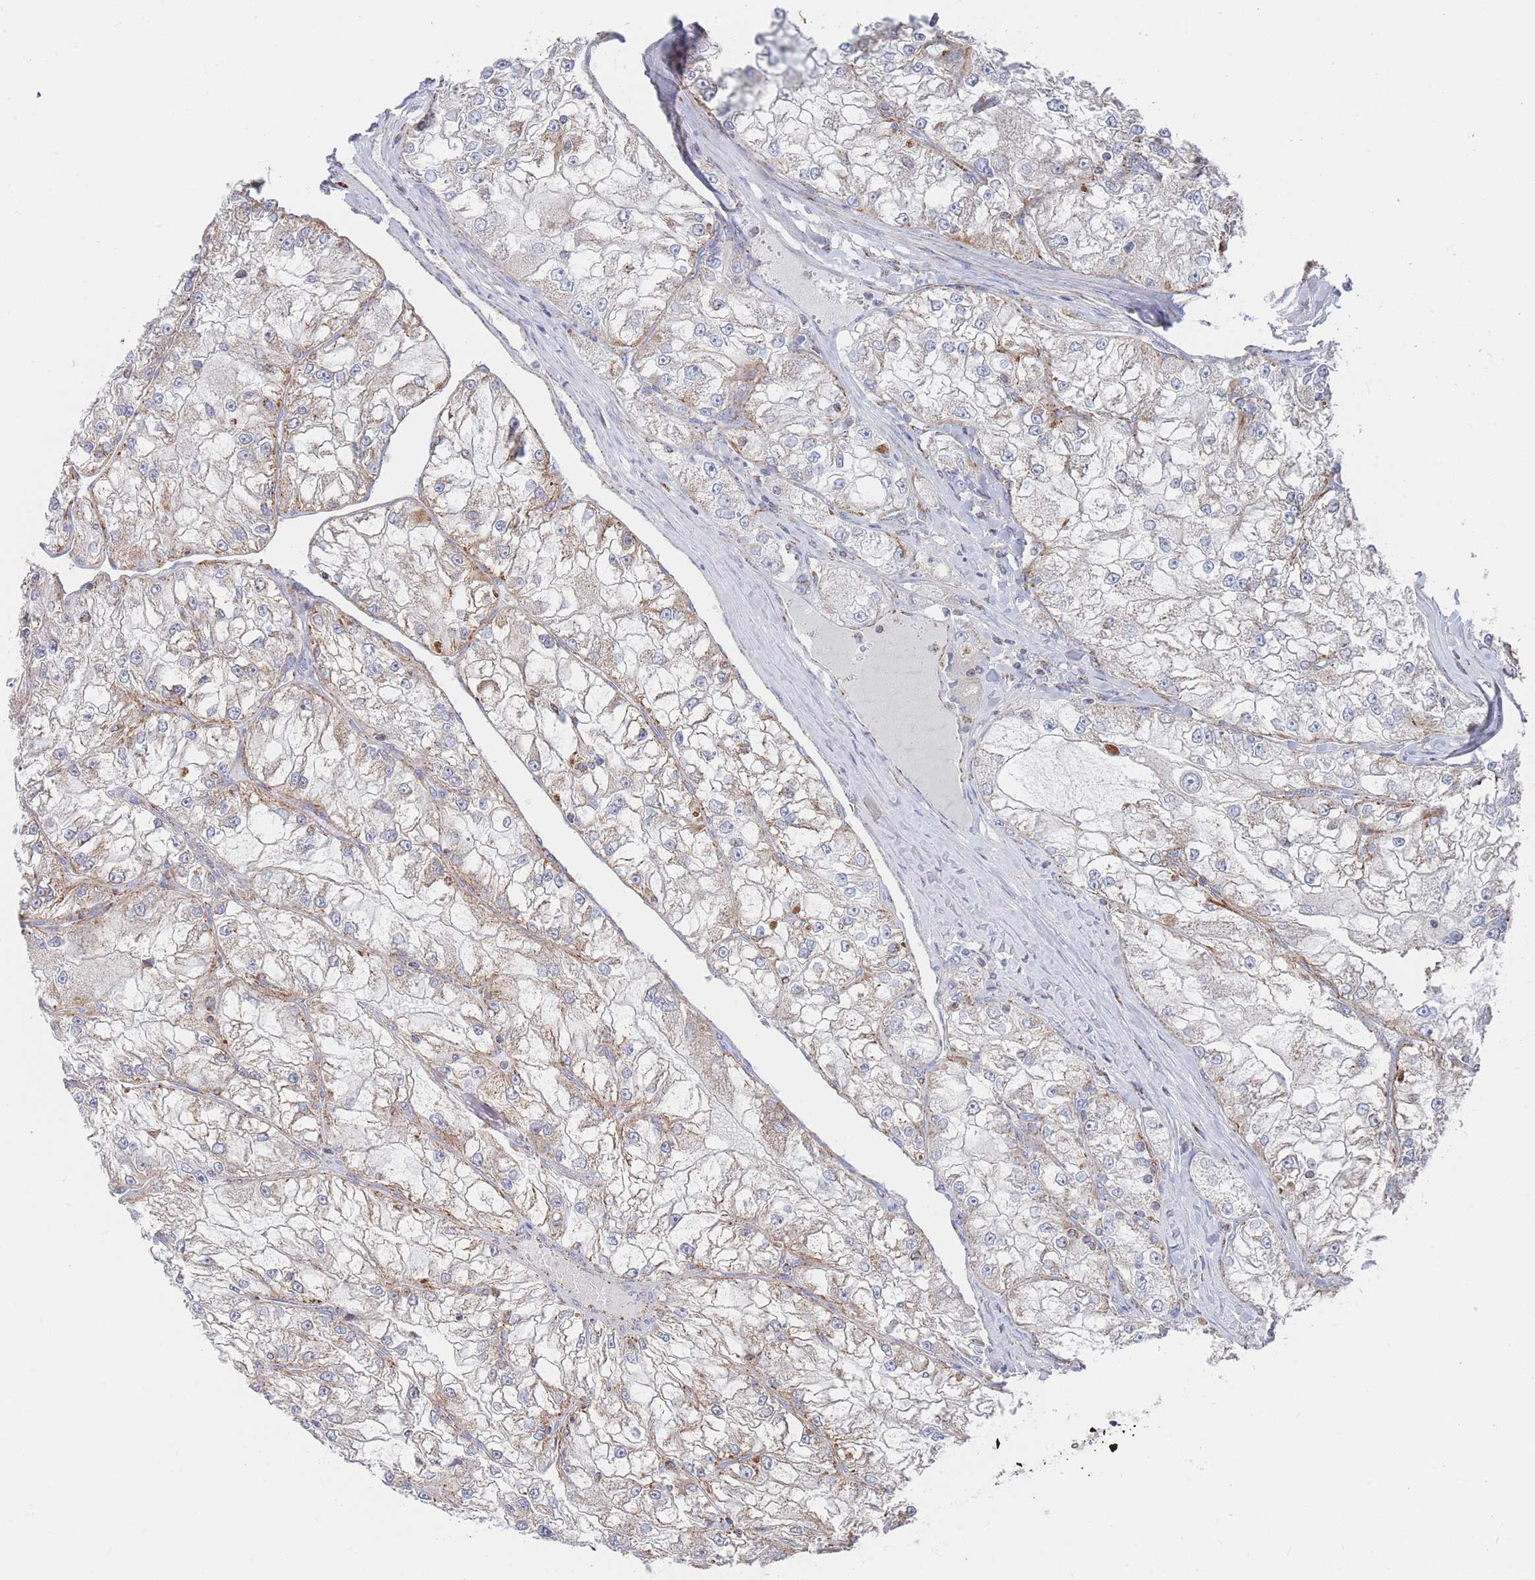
{"staining": {"intensity": "moderate", "quantity": "<25%", "location": "cytoplasmic/membranous"}, "tissue": "renal cancer", "cell_type": "Tumor cells", "image_type": "cancer", "snomed": [{"axis": "morphology", "description": "Adenocarcinoma, NOS"}, {"axis": "topography", "description": "Kidney"}], "caption": "A high-resolution histopathology image shows IHC staining of renal cancer (adenocarcinoma), which displays moderate cytoplasmic/membranous positivity in approximately <25% of tumor cells.", "gene": "IKZF4", "patient": {"sex": "female", "age": 72}}